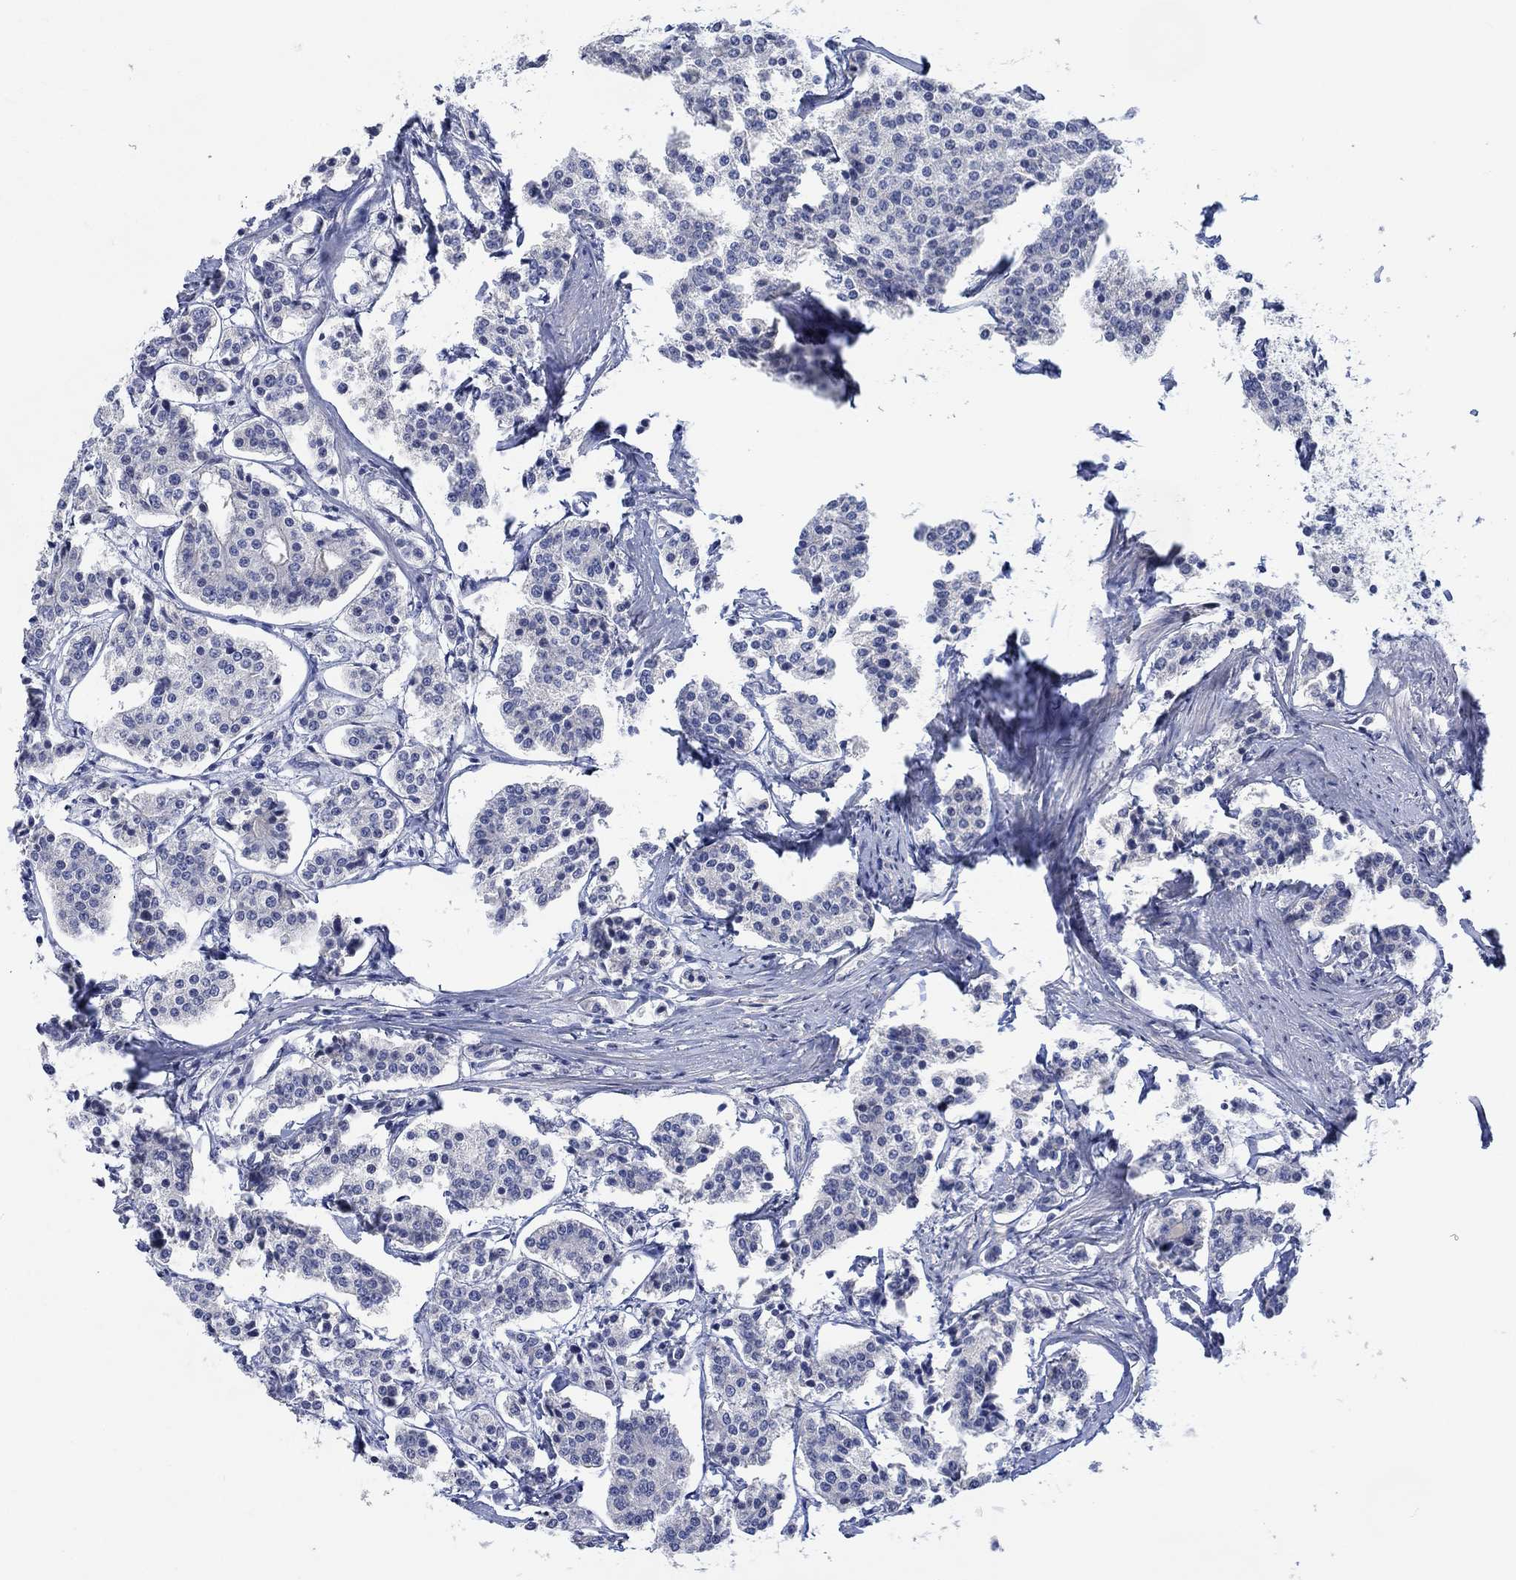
{"staining": {"intensity": "negative", "quantity": "none", "location": "none"}, "tissue": "carcinoid", "cell_type": "Tumor cells", "image_type": "cancer", "snomed": [{"axis": "morphology", "description": "Carcinoid, malignant, NOS"}, {"axis": "topography", "description": "Small intestine"}], "caption": "DAB immunohistochemical staining of carcinoid (malignant) reveals no significant positivity in tumor cells.", "gene": "DLK1", "patient": {"sex": "female", "age": 65}}